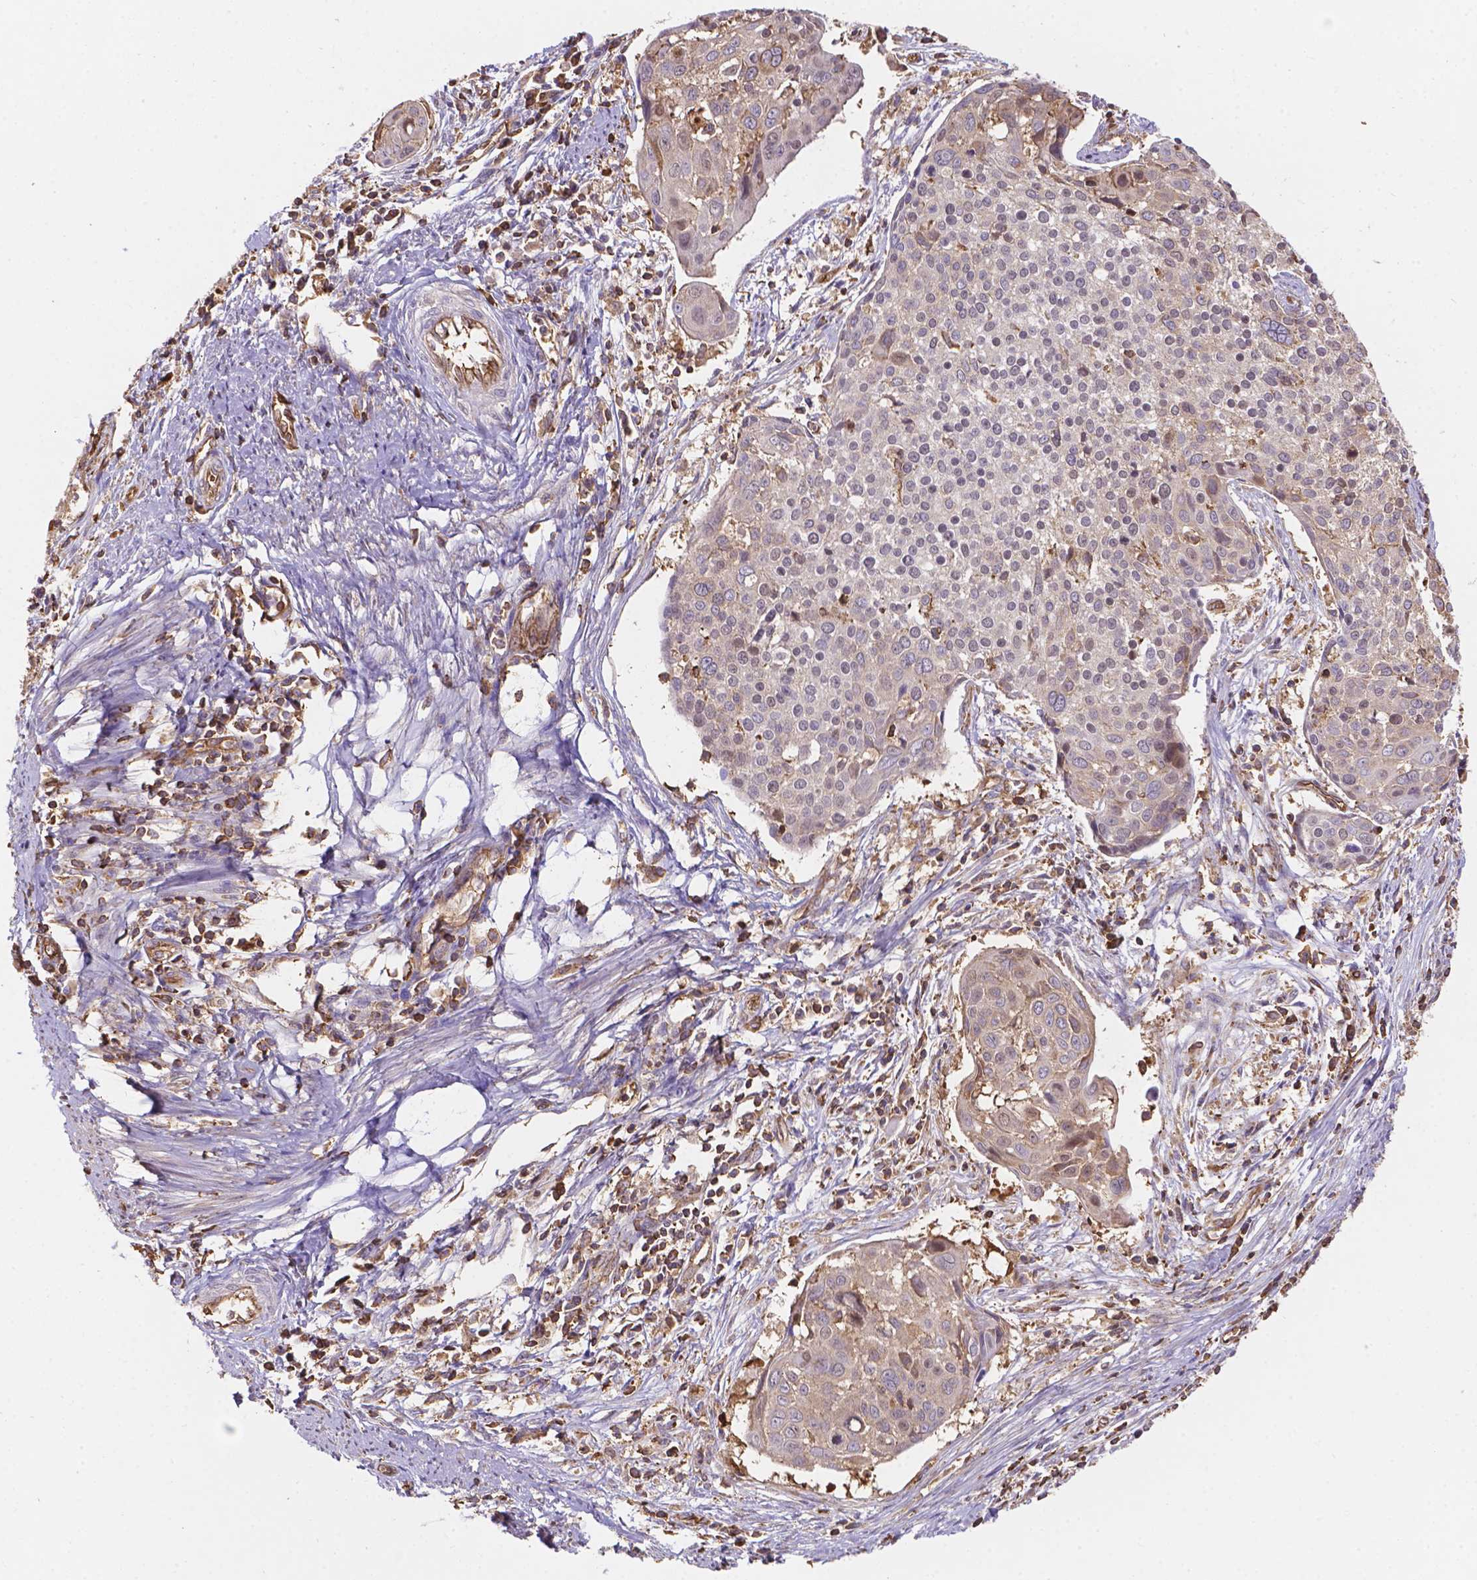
{"staining": {"intensity": "weak", "quantity": "<25%", "location": "cytoplasmic/membranous"}, "tissue": "cervical cancer", "cell_type": "Tumor cells", "image_type": "cancer", "snomed": [{"axis": "morphology", "description": "Squamous cell carcinoma, NOS"}, {"axis": "topography", "description": "Cervix"}], "caption": "IHC micrograph of neoplastic tissue: human cervical cancer stained with DAB (3,3'-diaminobenzidine) exhibits no significant protein staining in tumor cells.", "gene": "DMWD", "patient": {"sex": "female", "age": 39}}